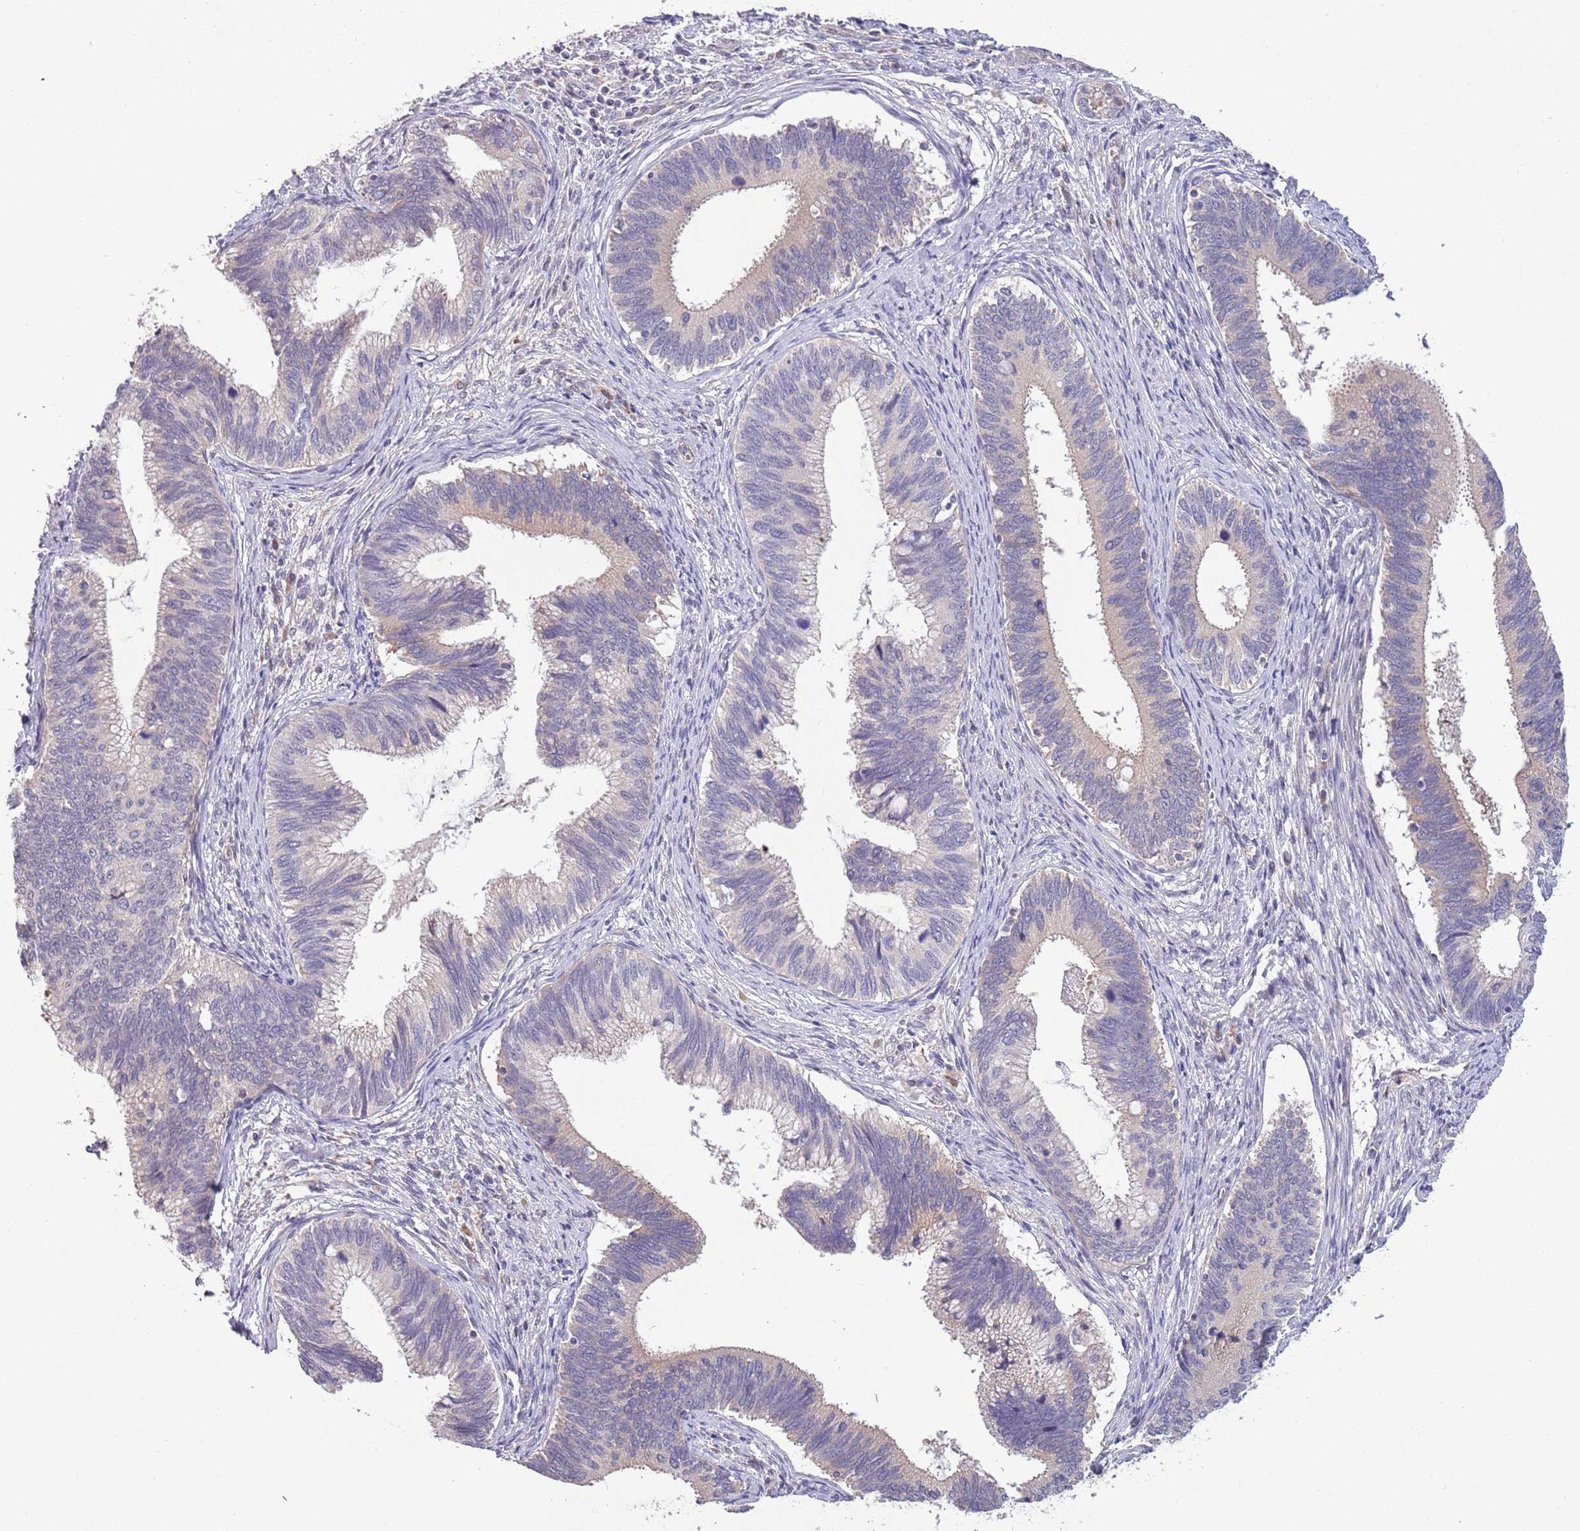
{"staining": {"intensity": "negative", "quantity": "none", "location": "none"}, "tissue": "cervical cancer", "cell_type": "Tumor cells", "image_type": "cancer", "snomed": [{"axis": "morphology", "description": "Adenocarcinoma, NOS"}, {"axis": "topography", "description": "Cervix"}], "caption": "The image reveals no significant staining in tumor cells of cervical cancer.", "gene": "LIPJ", "patient": {"sex": "female", "age": 42}}